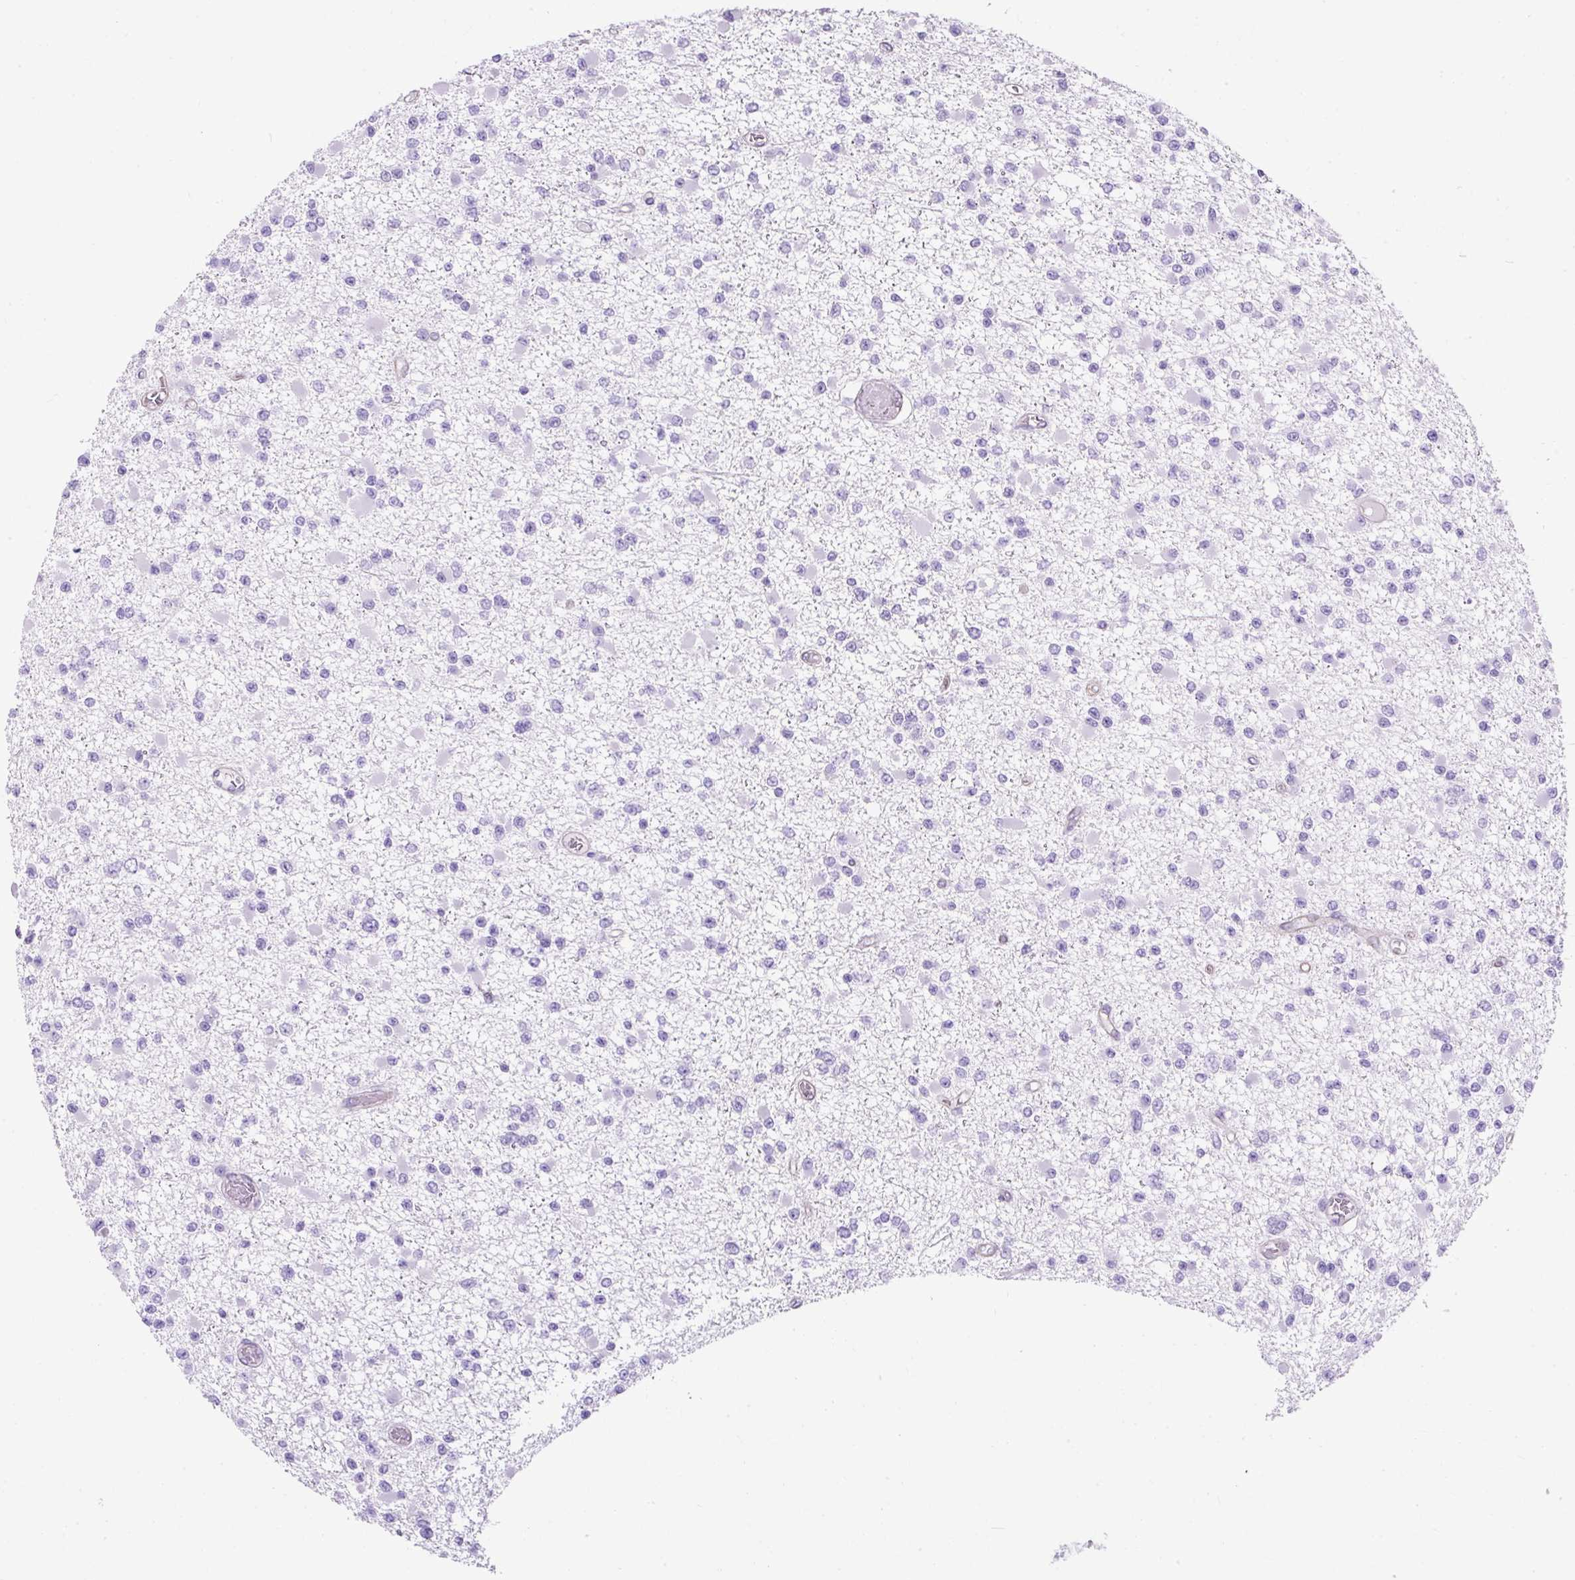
{"staining": {"intensity": "negative", "quantity": "none", "location": "none"}, "tissue": "glioma", "cell_type": "Tumor cells", "image_type": "cancer", "snomed": [{"axis": "morphology", "description": "Glioma, malignant, Low grade"}, {"axis": "topography", "description": "Brain"}], "caption": "Immunohistochemistry (IHC) histopathology image of glioma stained for a protein (brown), which exhibits no staining in tumor cells. (Brightfield microscopy of DAB immunohistochemistry at high magnification).", "gene": "KRT12", "patient": {"sex": "female", "age": 22}}